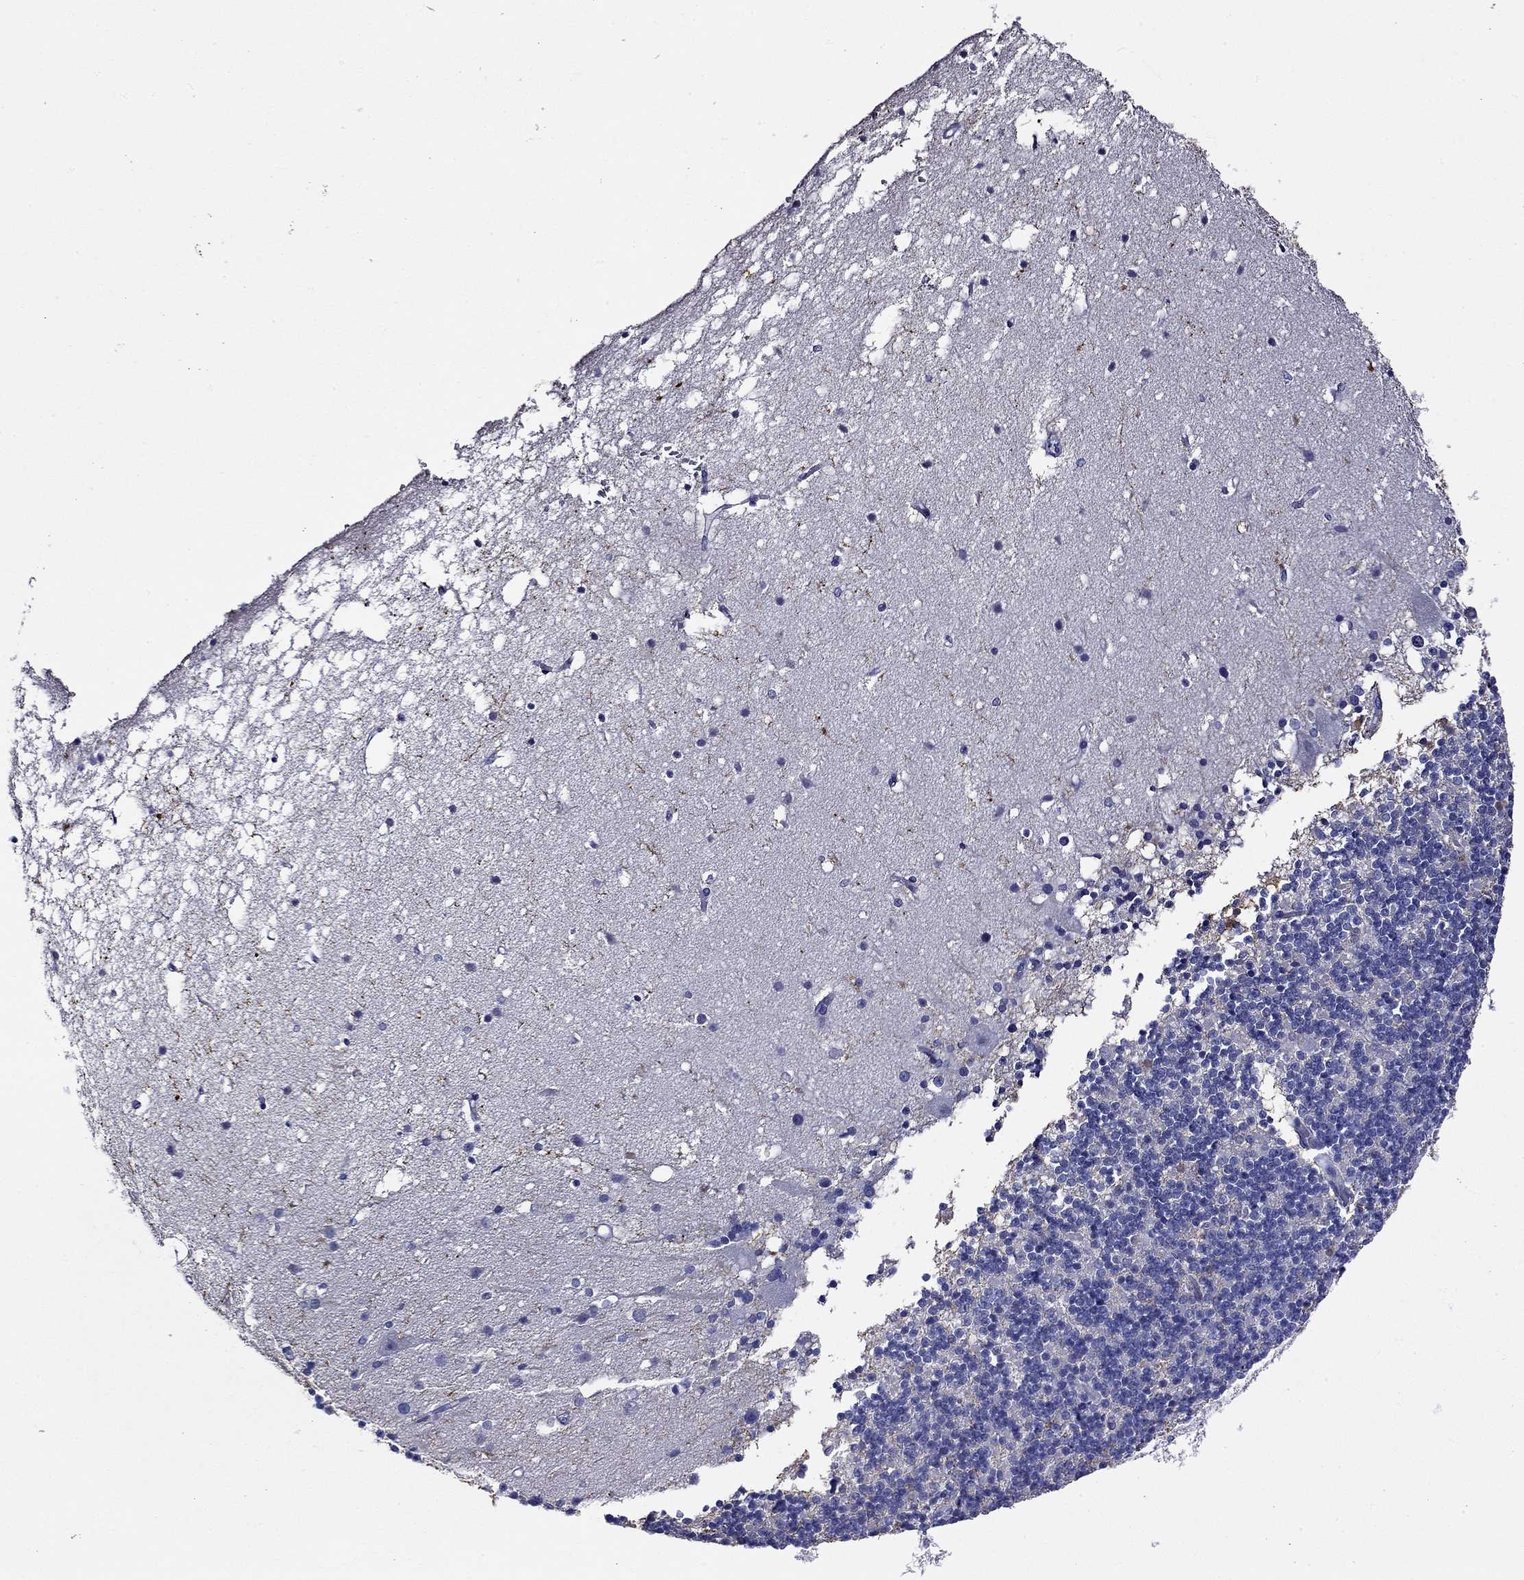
{"staining": {"intensity": "negative", "quantity": "none", "location": "none"}, "tissue": "cerebellum", "cell_type": "Cells in granular layer", "image_type": "normal", "snomed": [{"axis": "morphology", "description": "Normal tissue, NOS"}, {"axis": "topography", "description": "Cerebellum"}], "caption": "A high-resolution micrograph shows immunohistochemistry staining of benign cerebellum, which reveals no significant expression in cells in granular layer. Nuclei are stained in blue.", "gene": "ODF4", "patient": {"sex": "male", "age": 70}}